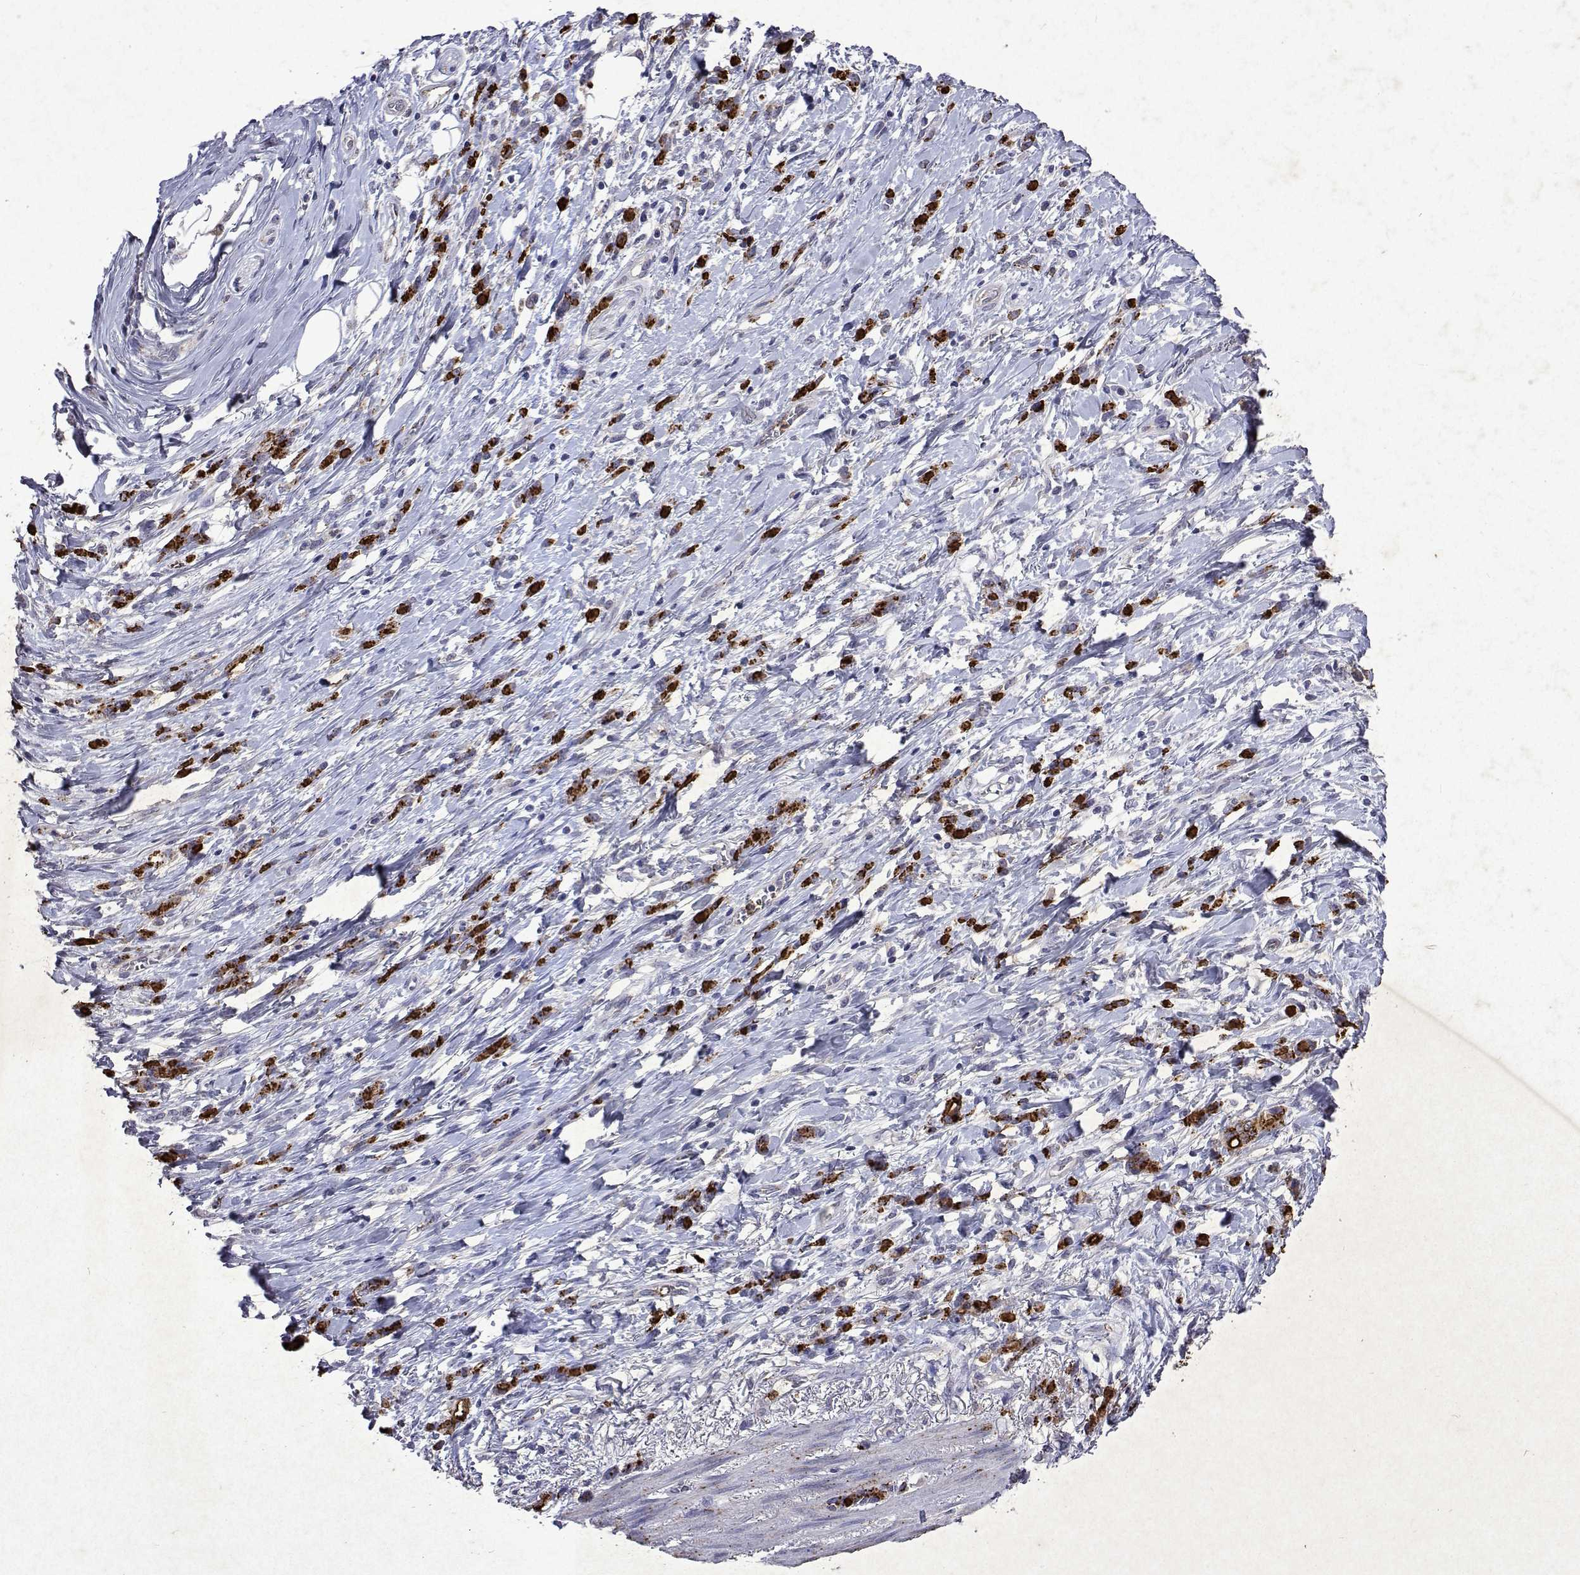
{"staining": {"intensity": "strong", "quantity": "25%-75%", "location": "cytoplasmic/membranous"}, "tissue": "stomach cancer", "cell_type": "Tumor cells", "image_type": "cancer", "snomed": [{"axis": "morphology", "description": "Adenocarcinoma, NOS"}, {"axis": "topography", "description": "Stomach"}], "caption": "This is an image of IHC staining of adenocarcinoma (stomach), which shows strong expression in the cytoplasmic/membranous of tumor cells.", "gene": "DUSP28", "patient": {"sex": "female", "age": 84}}